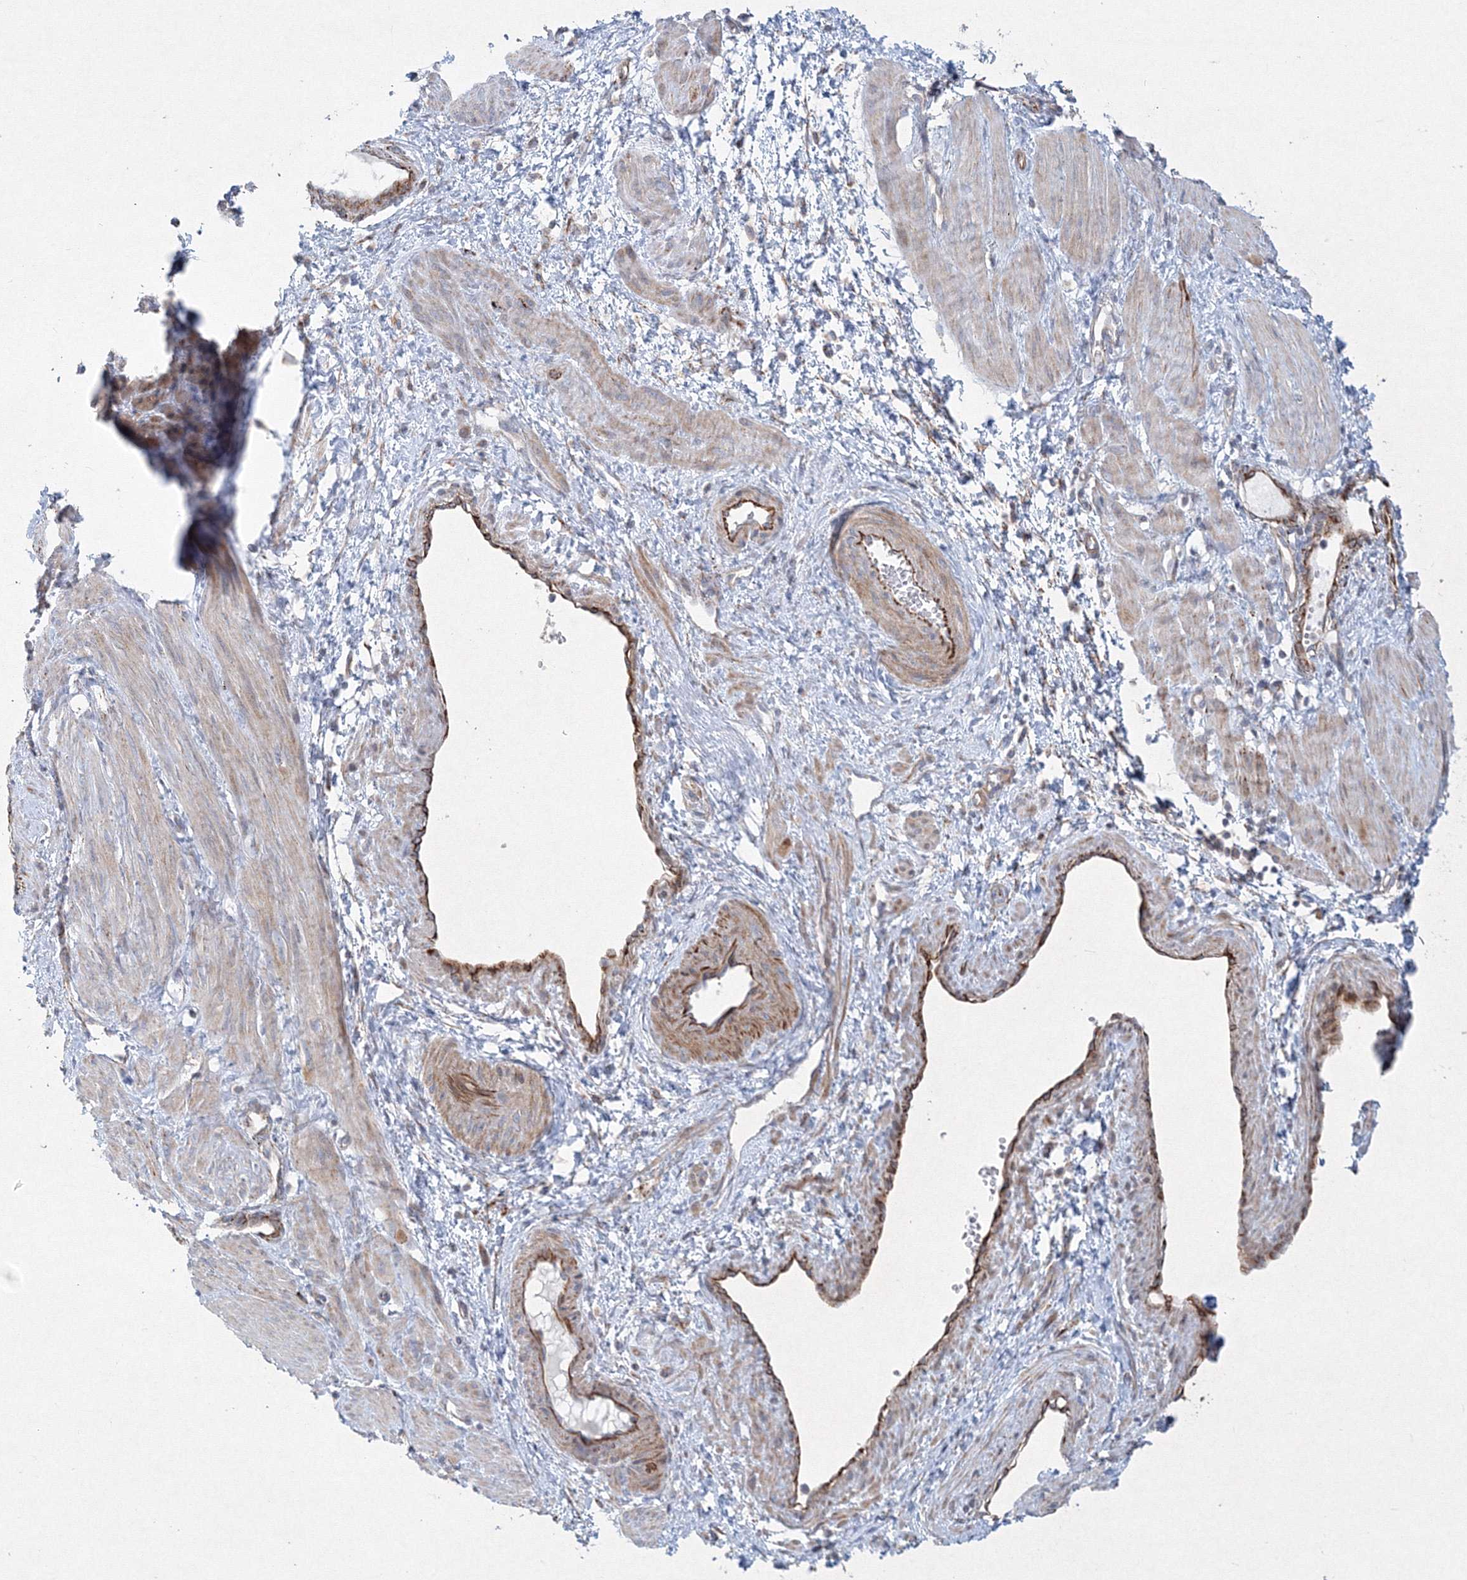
{"staining": {"intensity": "weak", "quantity": ">75%", "location": "cytoplasmic/membranous"}, "tissue": "smooth muscle", "cell_type": "Smooth muscle cells", "image_type": "normal", "snomed": [{"axis": "morphology", "description": "Normal tissue, NOS"}, {"axis": "topography", "description": "Endometrium"}], "caption": "A low amount of weak cytoplasmic/membranous expression is seen in about >75% of smooth muscle cells in unremarkable smooth muscle. Nuclei are stained in blue.", "gene": "WDR49", "patient": {"sex": "female", "age": 33}}